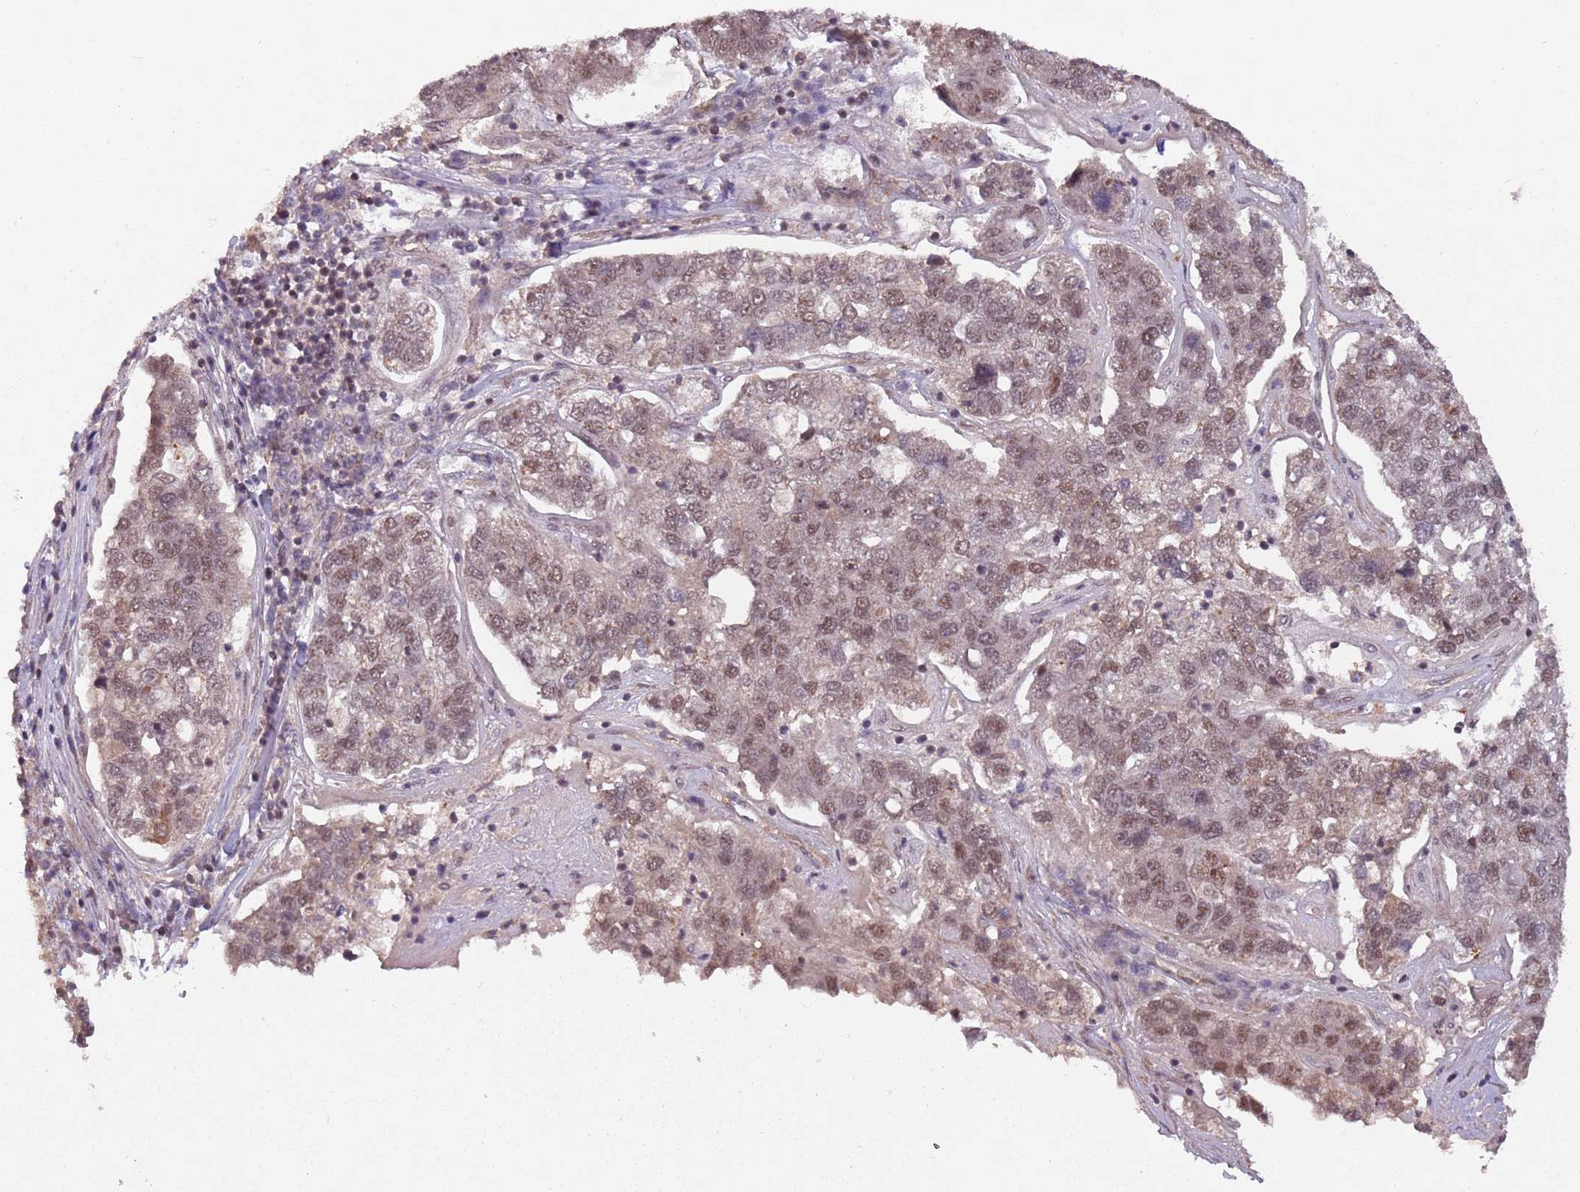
{"staining": {"intensity": "moderate", "quantity": ">75%", "location": "cytoplasmic/membranous,nuclear"}, "tissue": "pancreatic cancer", "cell_type": "Tumor cells", "image_type": "cancer", "snomed": [{"axis": "morphology", "description": "Adenocarcinoma, NOS"}, {"axis": "topography", "description": "Pancreas"}], "caption": "This histopathology image exhibits pancreatic cancer stained with immunohistochemistry to label a protein in brown. The cytoplasmic/membranous and nuclear of tumor cells show moderate positivity for the protein. Nuclei are counter-stained blue.", "gene": "SUDS3", "patient": {"sex": "female", "age": 61}}